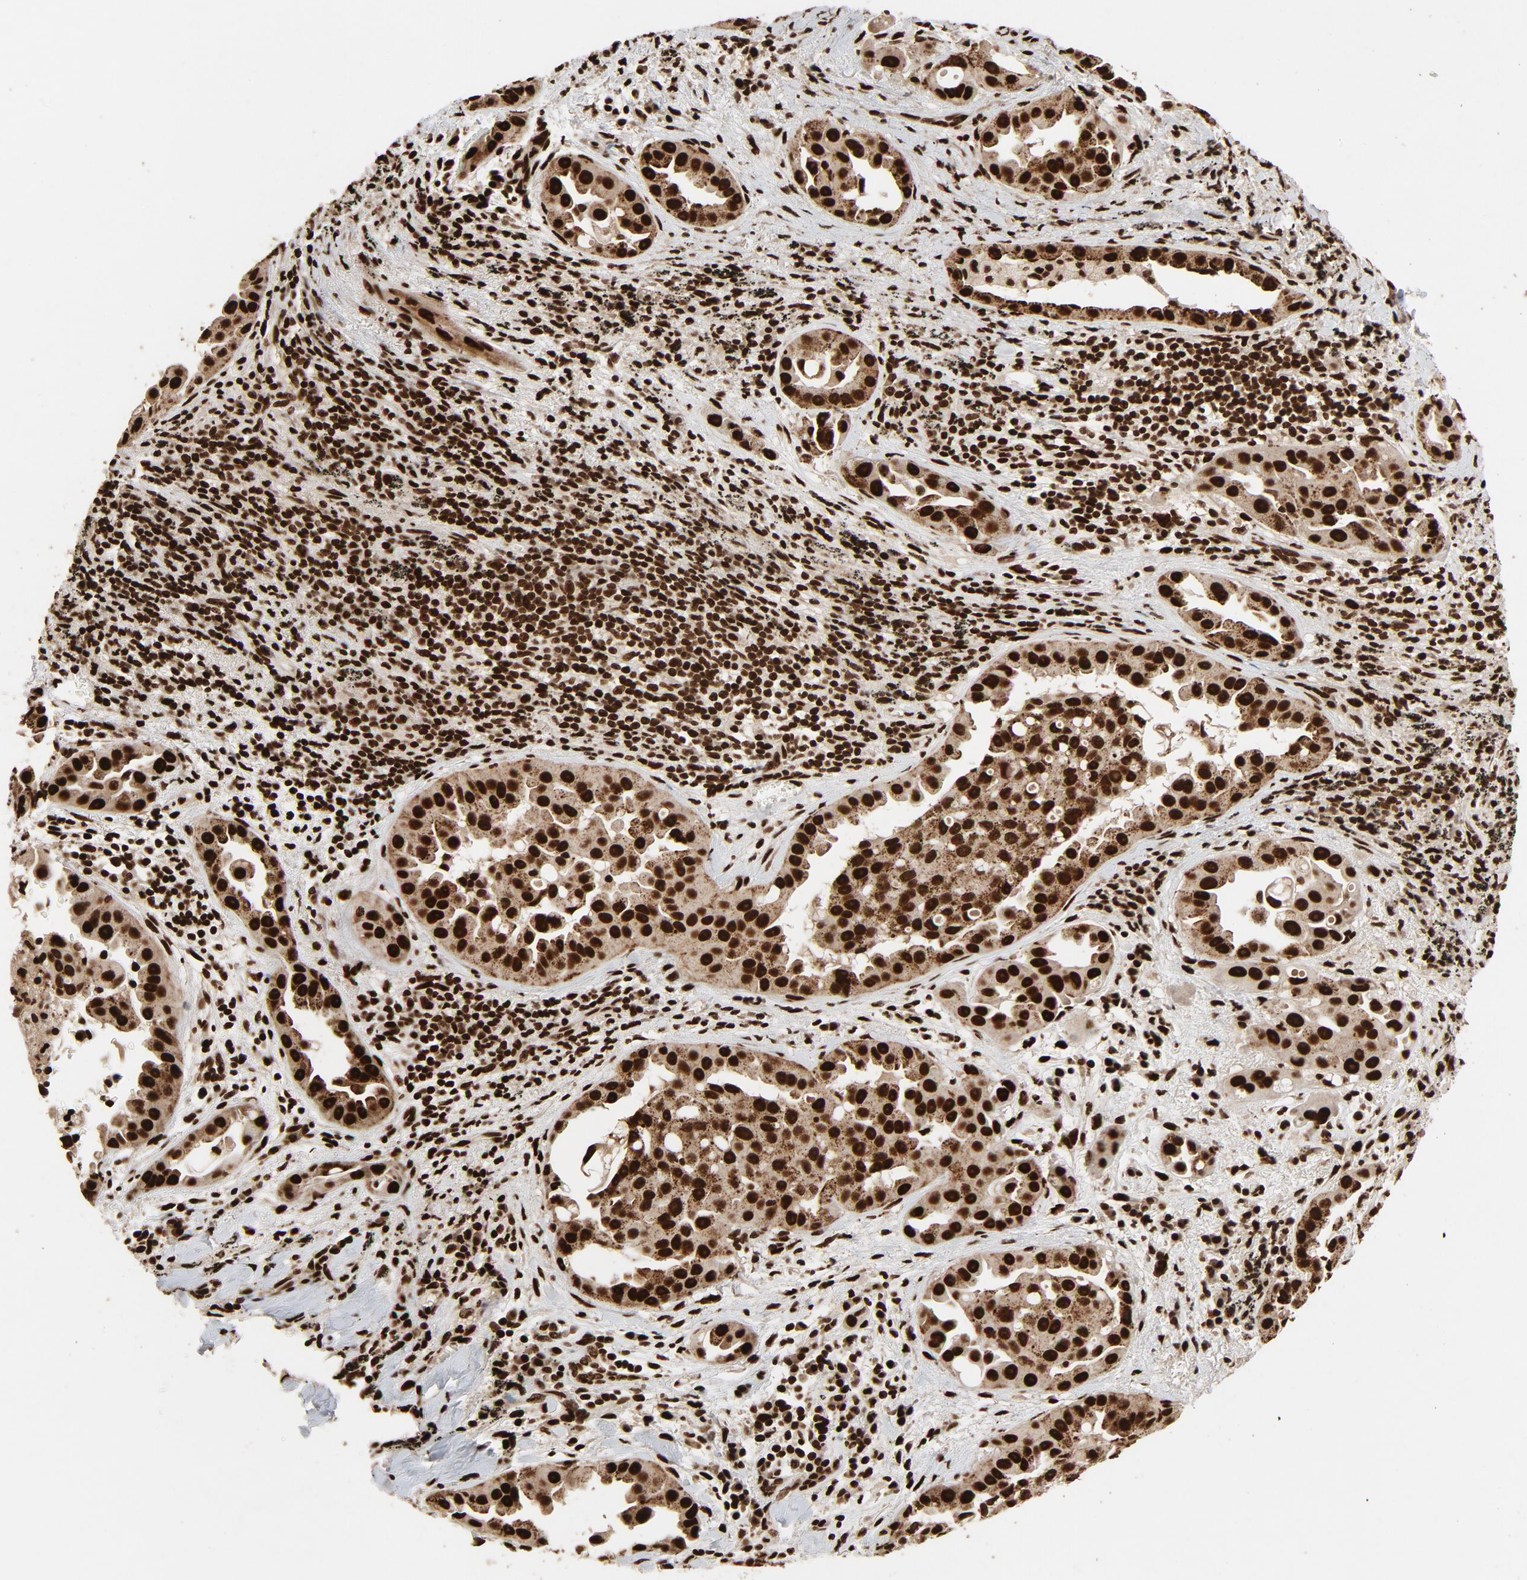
{"staining": {"intensity": "strong", "quantity": ">75%", "location": "nuclear"}, "tissue": "lung cancer", "cell_type": "Tumor cells", "image_type": "cancer", "snomed": [{"axis": "morphology", "description": "Normal tissue, NOS"}, {"axis": "morphology", "description": "Adenocarcinoma, NOS"}, {"axis": "topography", "description": "Bronchus"}], "caption": "High-power microscopy captured an immunohistochemistry micrograph of lung cancer (adenocarcinoma), revealing strong nuclear positivity in approximately >75% of tumor cells.", "gene": "TP53BP1", "patient": {"sex": "male", "age": 68}}